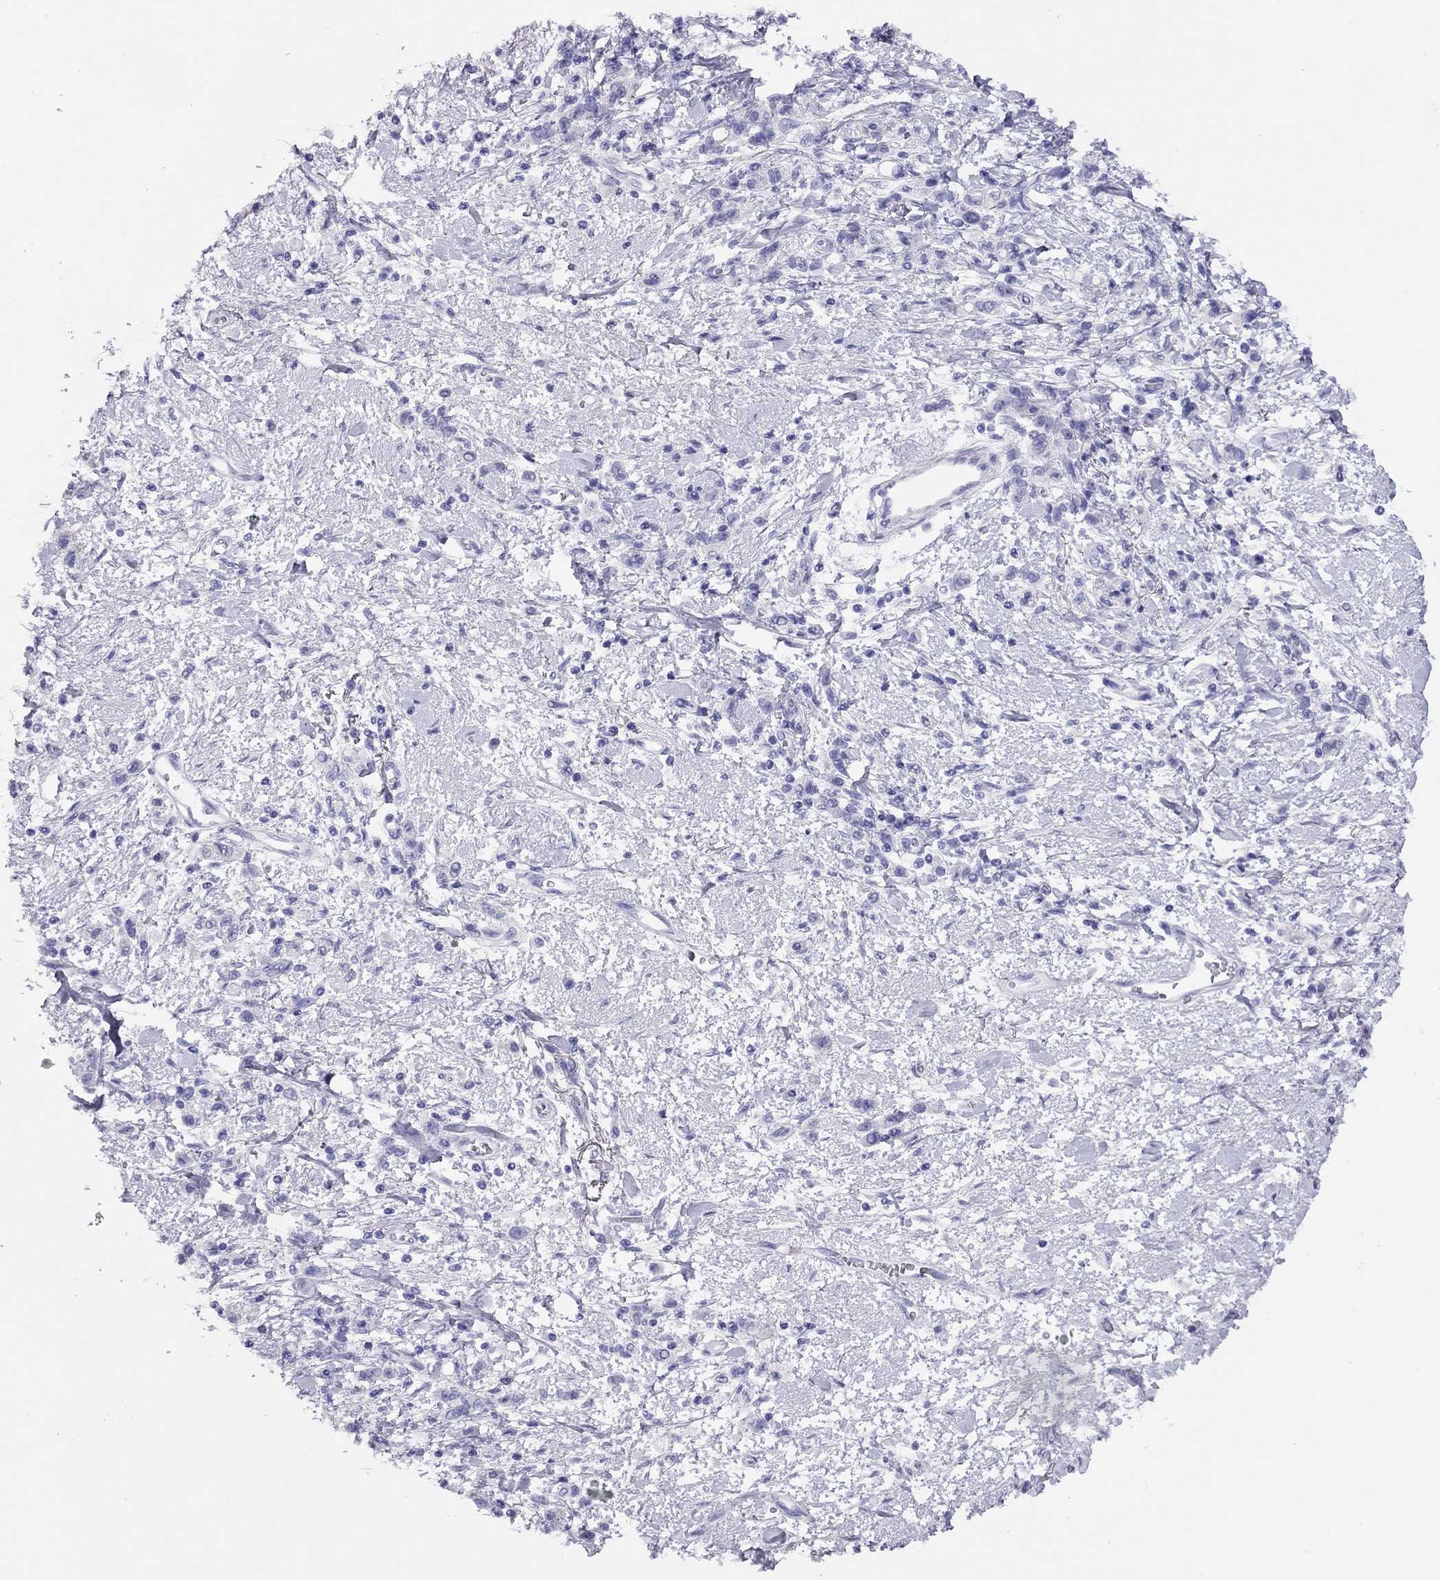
{"staining": {"intensity": "negative", "quantity": "none", "location": "none"}, "tissue": "stomach cancer", "cell_type": "Tumor cells", "image_type": "cancer", "snomed": [{"axis": "morphology", "description": "Adenocarcinoma, NOS"}, {"axis": "topography", "description": "Stomach"}], "caption": "Immunohistochemistry micrograph of neoplastic tissue: human stomach adenocarcinoma stained with DAB displays no significant protein staining in tumor cells. The staining was performed using DAB to visualize the protein expression in brown, while the nuclei were stained in blue with hematoxylin (Magnification: 20x).", "gene": "LRIT2", "patient": {"sex": "male", "age": 77}}